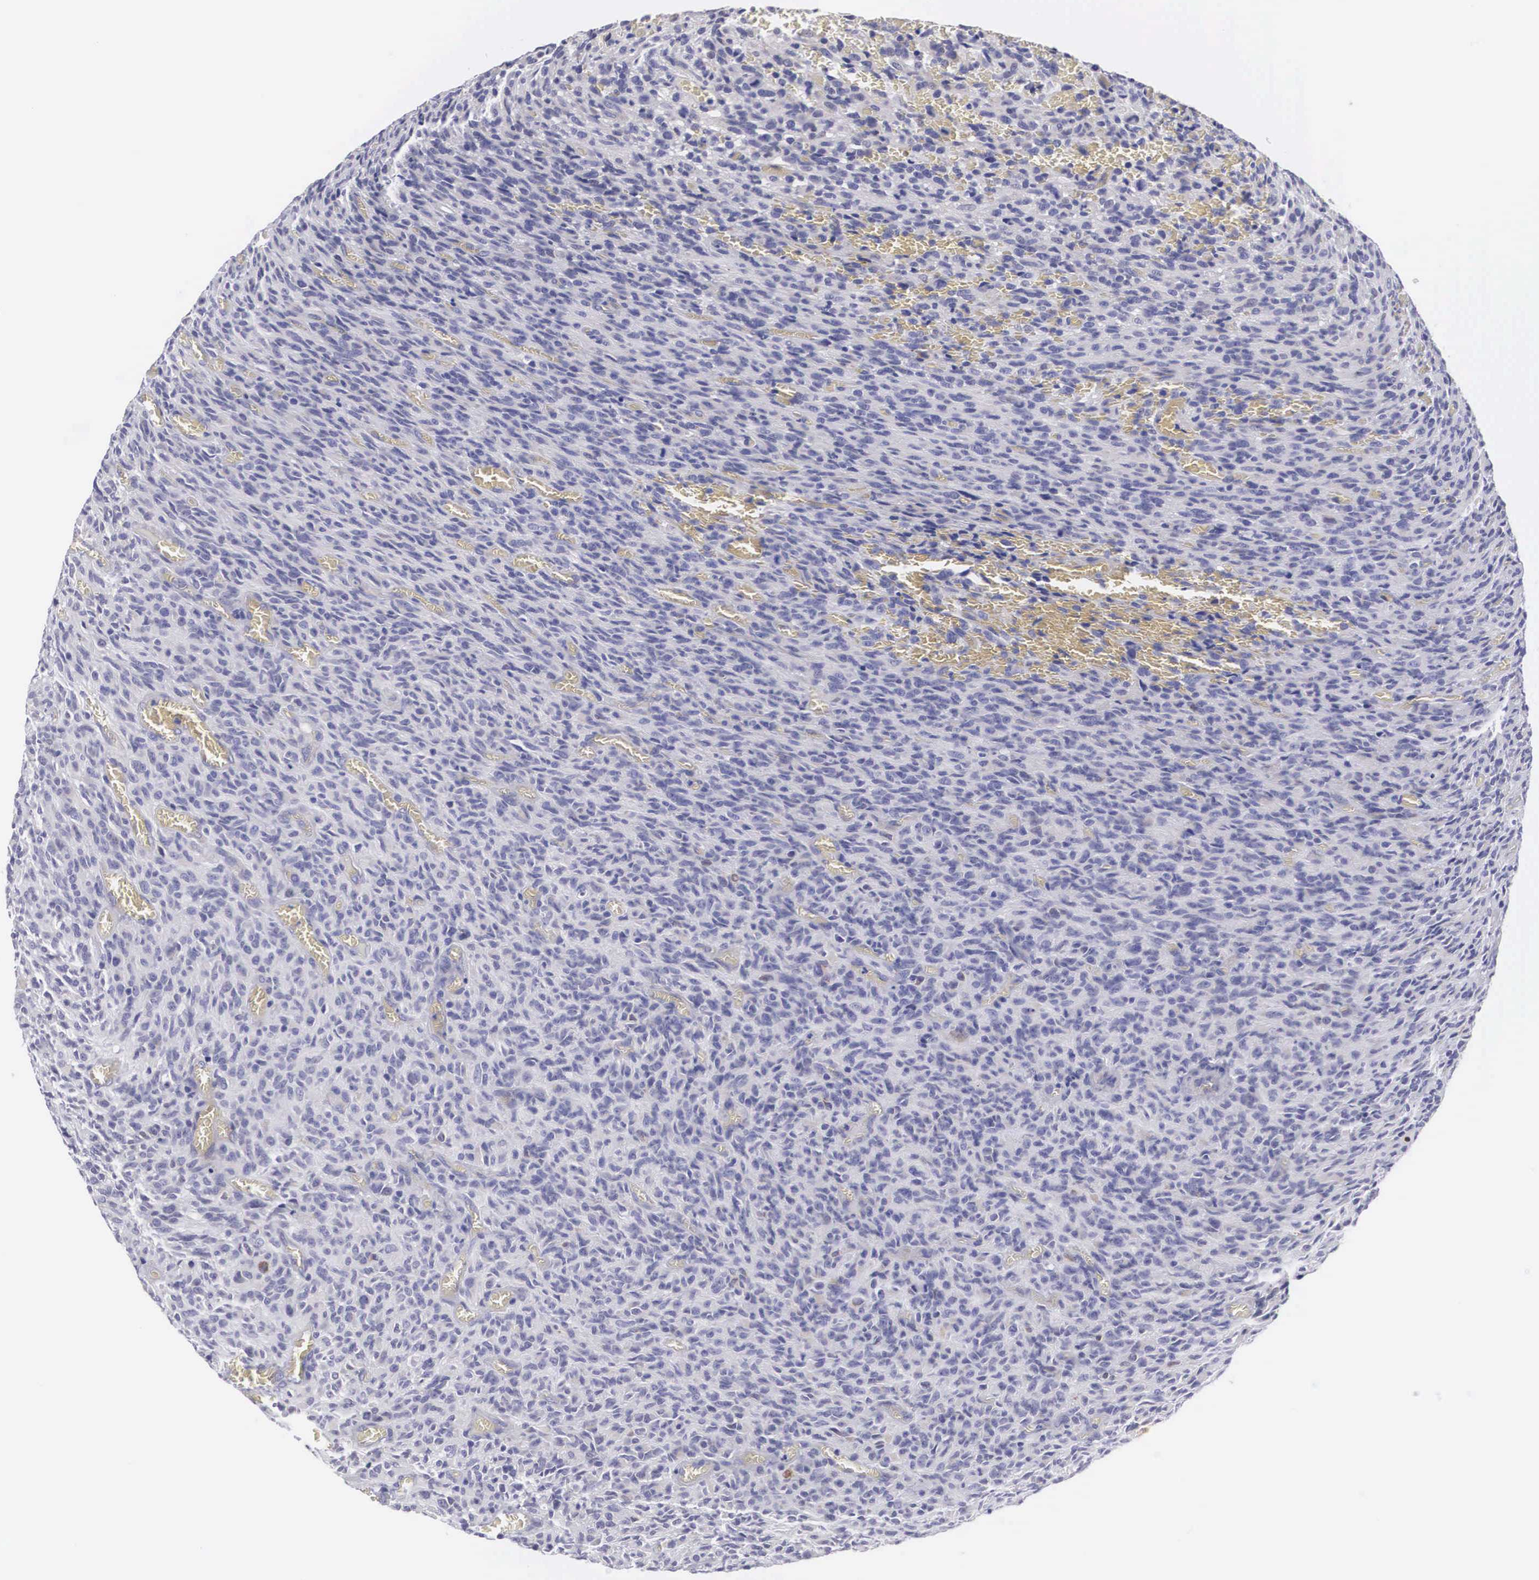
{"staining": {"intensity": "negative", "quantity": "none", "location": "none"}, "tissue": "glioma", "cell_type": "Tumor cells", "image_type": "cancer", "snomed": [{"axis": "morphology", "description": "Glioma, malignant, High grade"}, {"axis": "topography", "description": "Brain"}], "caption": "Tumor cells show no significant expression in malignant glioma (high-grade). (DAB immunohistochemistry visualized using brightfield microscopy, high magnification).", "gene": "ARMCX3", "patient": {"sex": "male", "age": 56}}